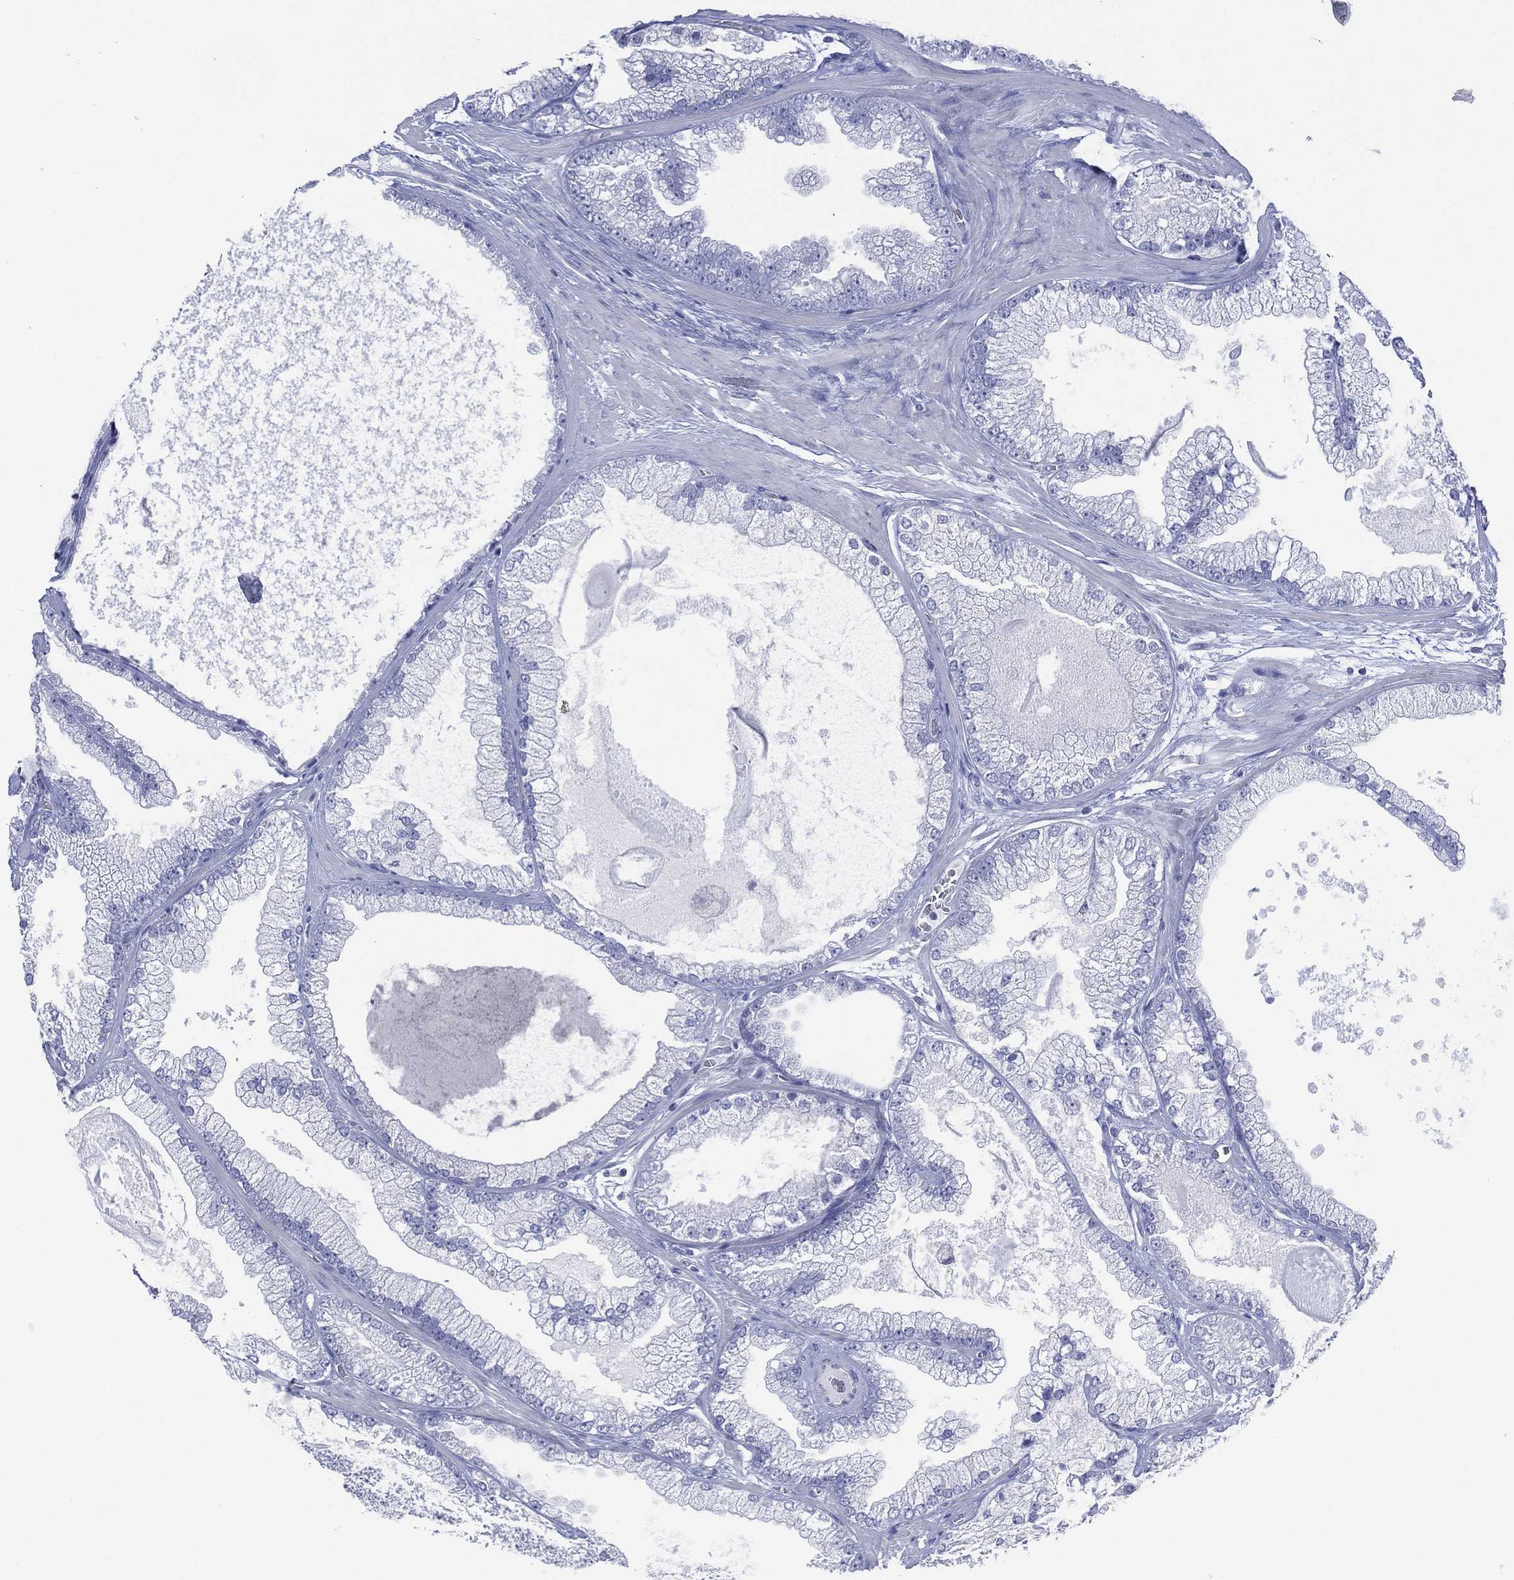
{"staining": {"intensity": "negative", "quantity": "none", "location": "none"}, "tissue": "prostate cancer", "cell_type": "Tumor cells", "image_type": "cancer", "snomed": [{"axis": "morphology", "description": "Adenocarcinoma, Low grade"}, {"axis": "topography", "description": "Prostate"}], "caption": "Prostate cancer stained for a protein using immunohistochemistry (IHC) demonstrates no staining tumor cells.", "gene": "TMEM247", "patient": {"sex": "male", "age": 57}}